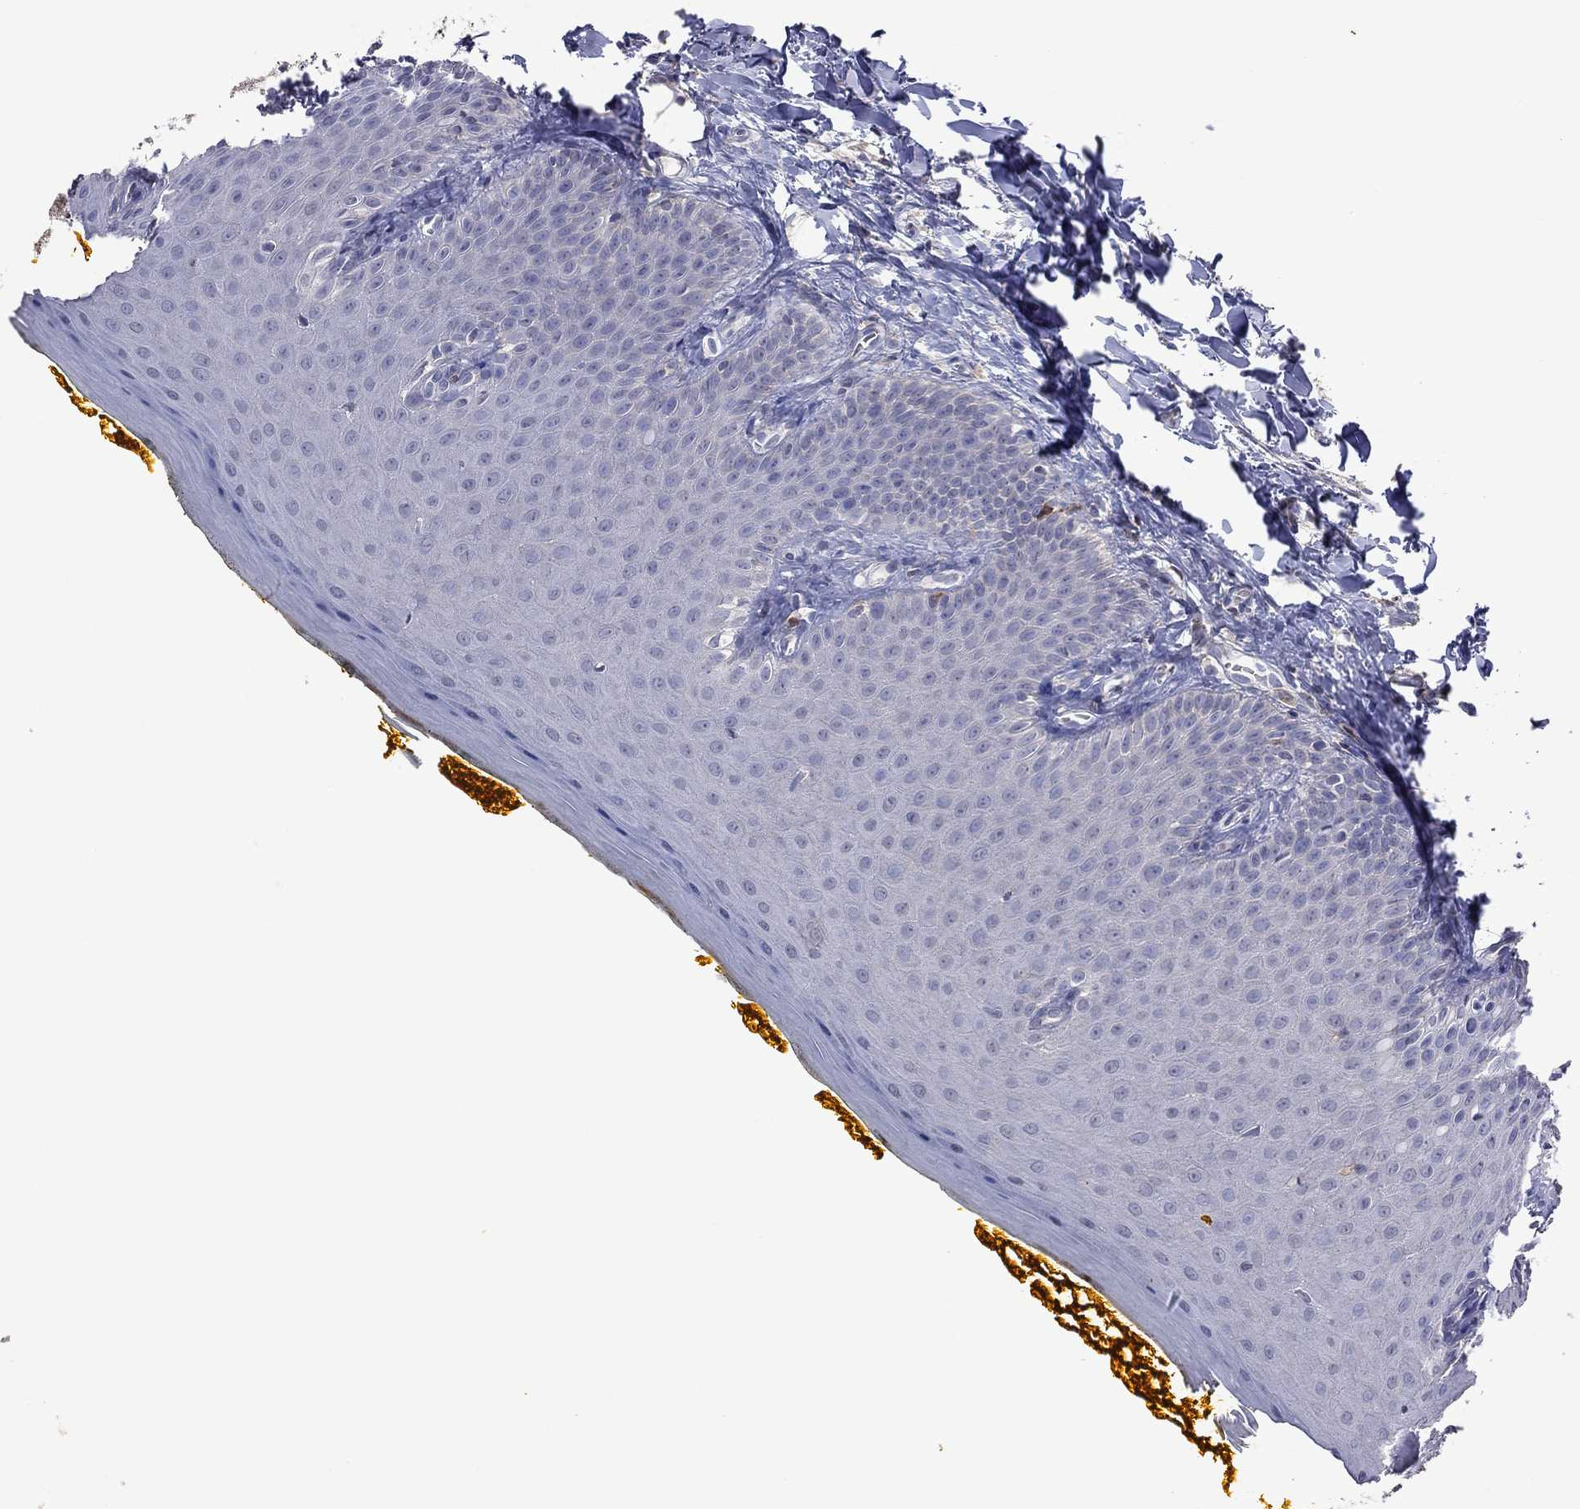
{"staining": {"intensity": "negative", "quantity": "none", "location": "none"}, "tissue": "oral mucosa", "cell_type": "Squamous epithelial cells", "image_type": "normal", "snomed": [{"axis": "morphology", "description": "Normal tissue, NOS"}, {"axis": "topography", "description": "Oral tissue"}], "caption": "IHC histopathology image of normal oral mucosa: oral mucosa stained with DAB (3,3'-diaminobenzidine) exhibits no significant protein positivity in squamous epithelial cells. (Stains: DAB (3,3'-diaminobenzidine) IHC with hematoxylin counter stain, Microscopy: brightfield microscopy at high magnification).", "gene": "ENSG00000288520", "patient": {"sex": "female", "age": 43}}